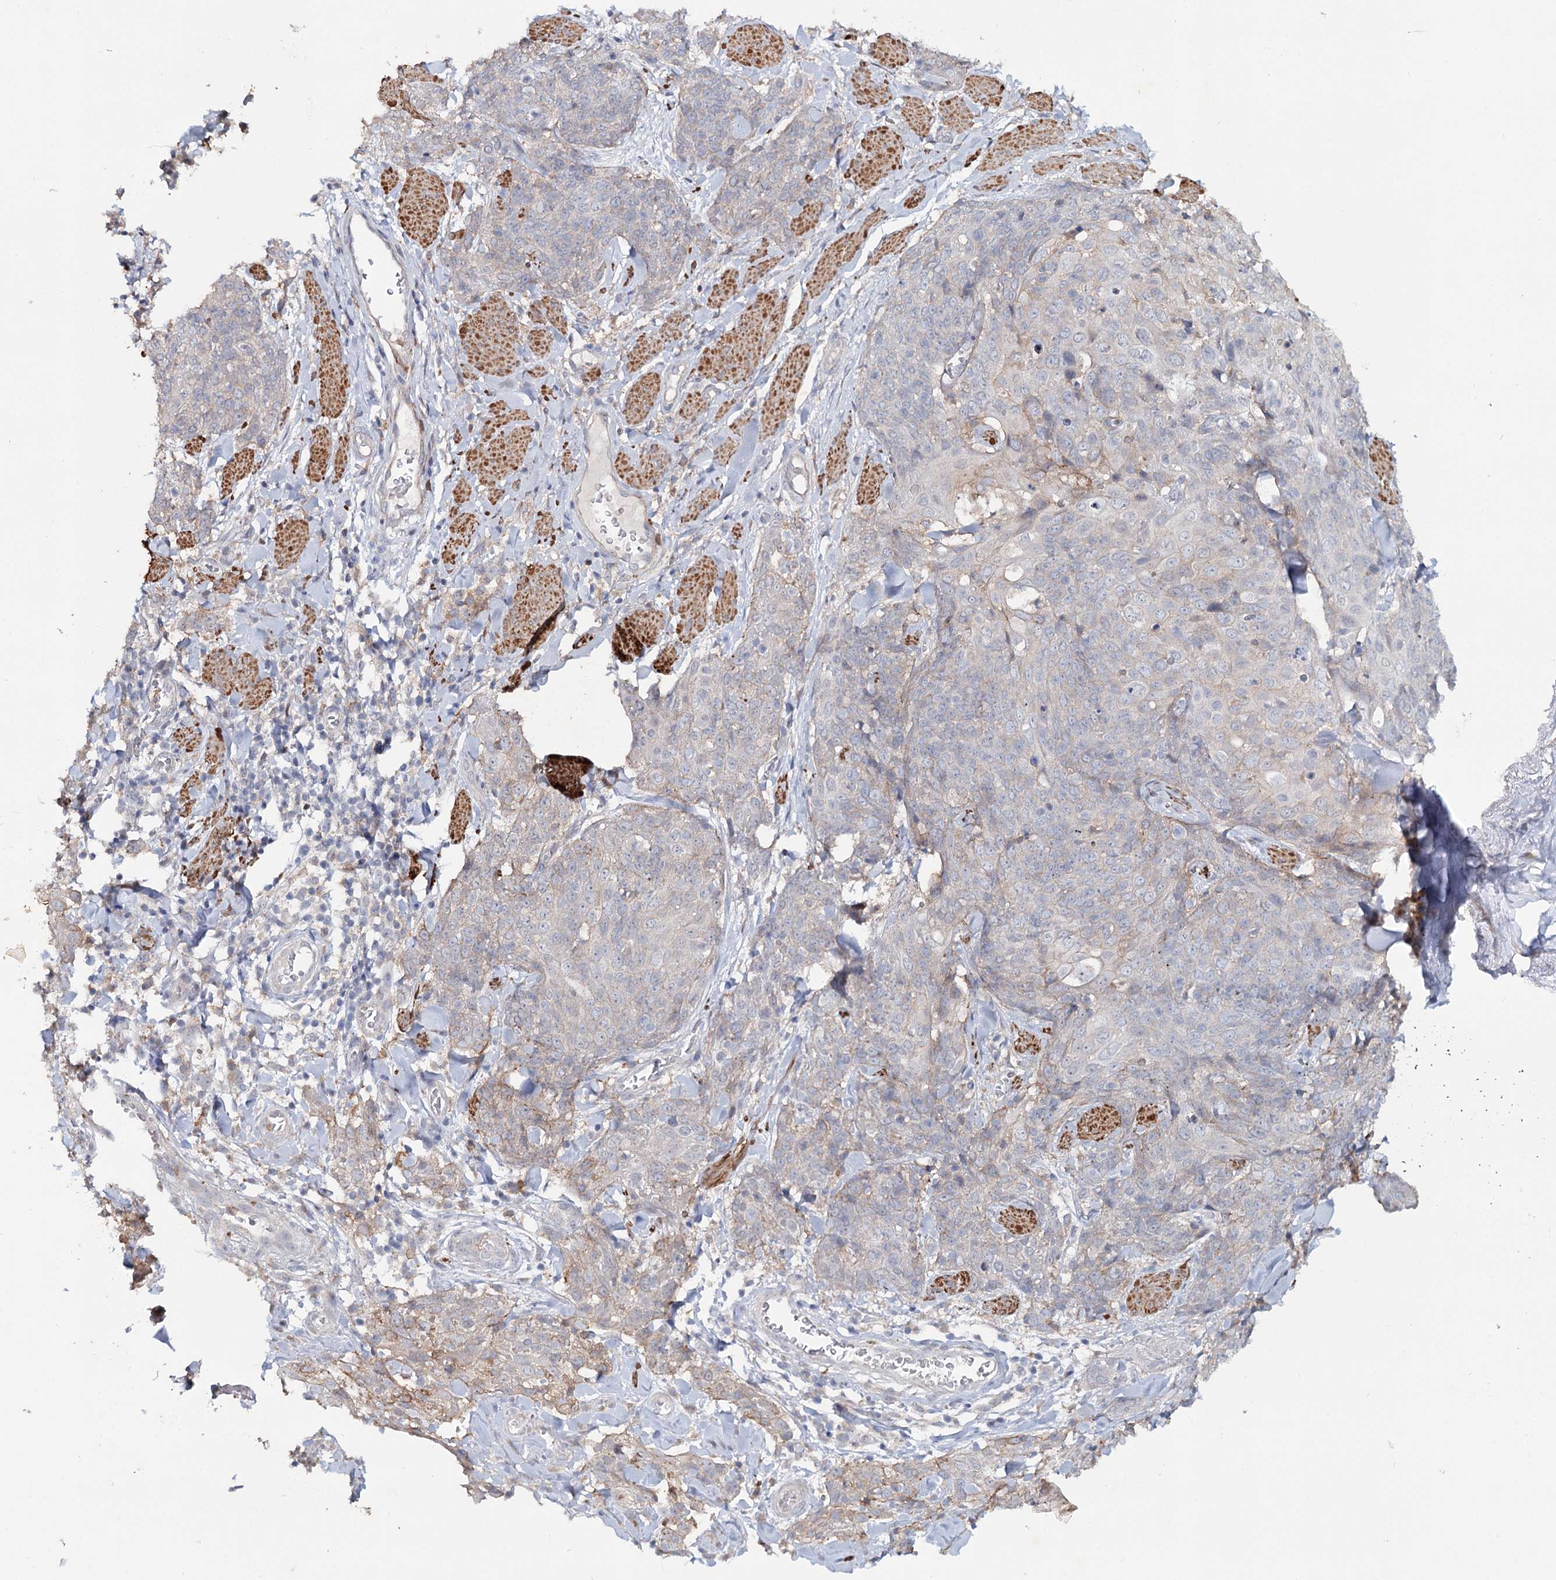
{"staining": {"intensity": "negative", "quantity": "none", "location": "none"}, "tissue": "skin cancer", "cell_type": "Tumor cells", "image_type": "cancer", "snomed": [{"axis": "morphology", "description": "Squamous cell carcinoma, NOS"}, {"axis": "topography", "description": "Skin"}, {"axis": "topography", "description": "Vulva"}], "caption": "Tumor cells are negative for protein expression in human skin cancer (squamous cell carcinoma). (DAB (3,3'-diaminobenzidine) immunohistochemistry visualized using brightfield microscopy, high magnification).", "gene": "ALDH3B1", "patient": {"sex": "female", "age": 85}}